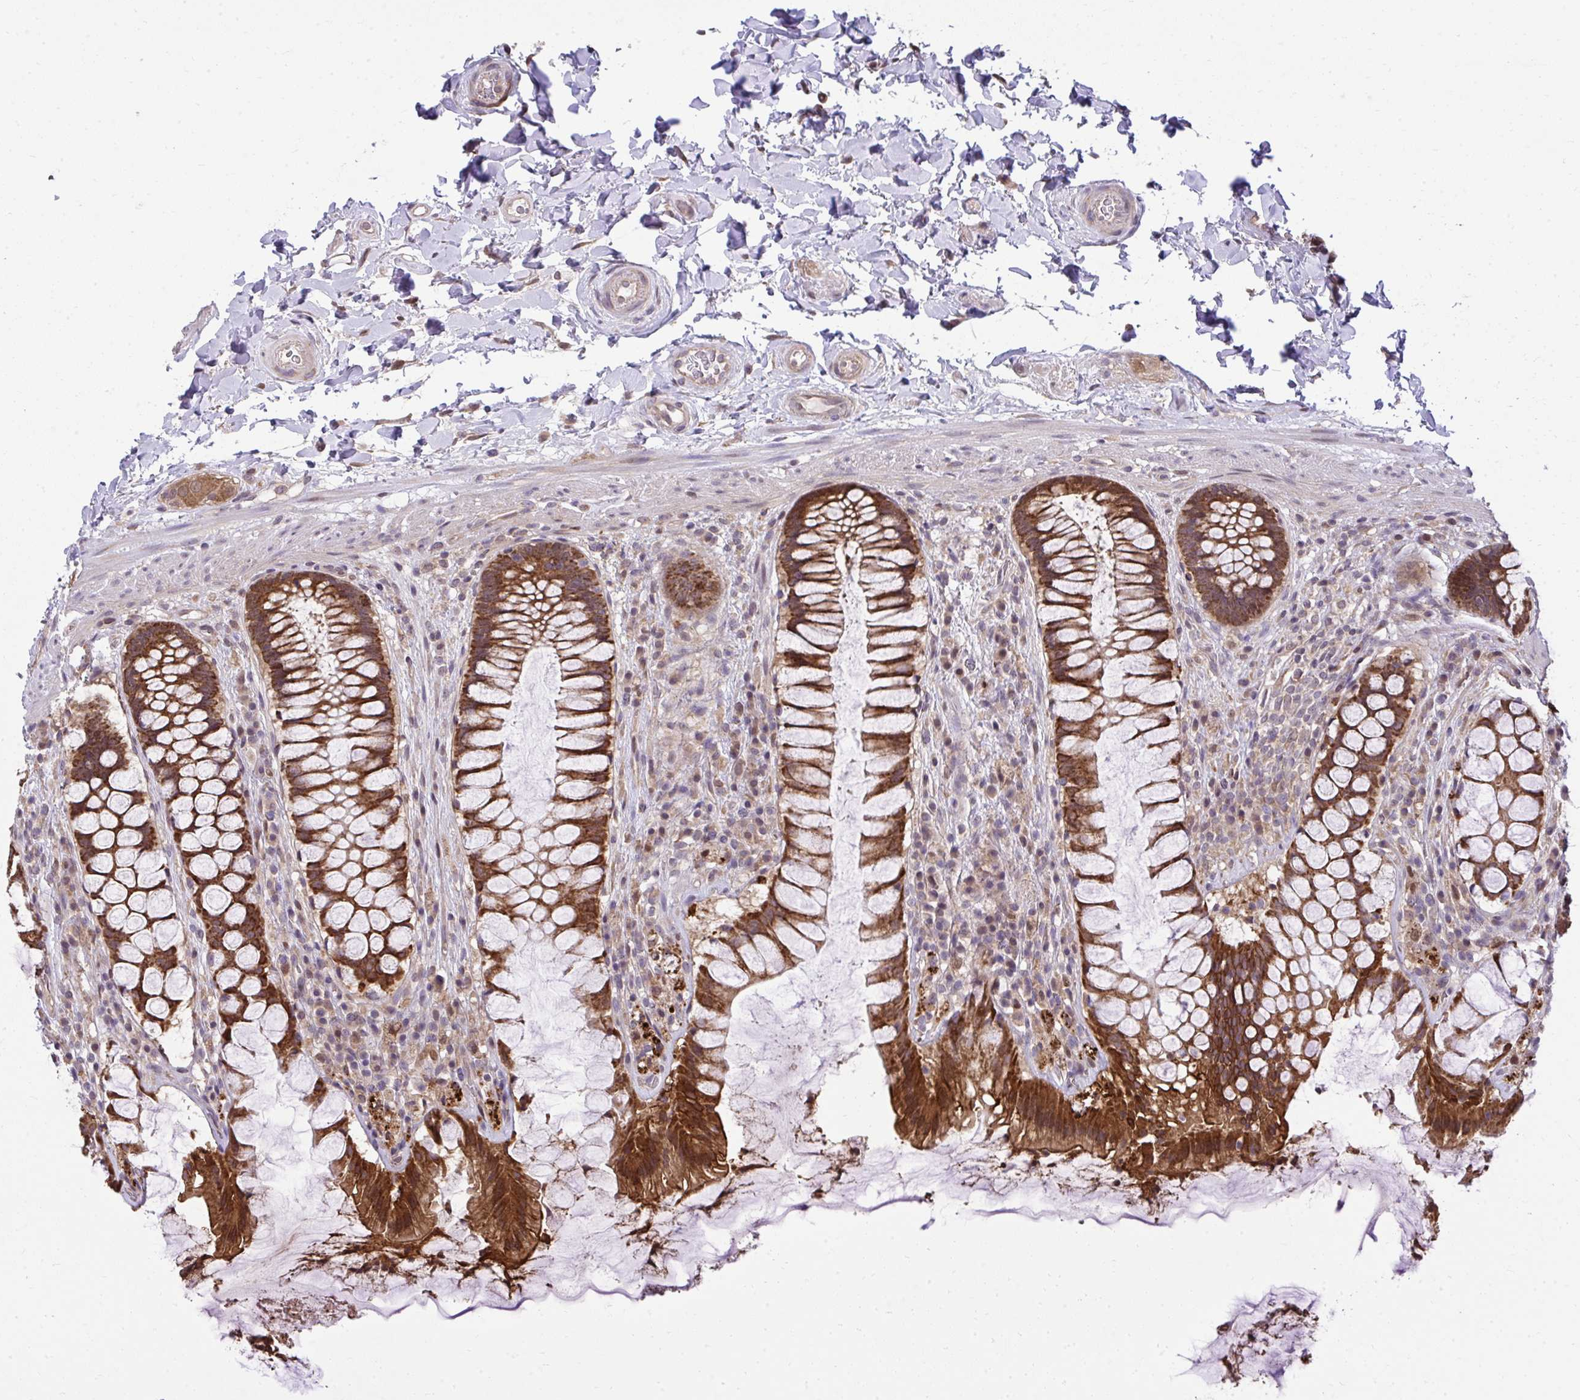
{"staining": {"intensity": "strong", "quantity": ">75%", "location": "cytoplasmic/membranous"}, "tissue": "rectum", "cell_type": "Glandular cells", "image_type": "normal", "snomed": [{"axis": "morphology", "description": "Normal tissue, NOS"}, {"axis": "topography", "description": "Rectum"}], "caption": "Rectum stained for a protein (brown) demonstrates strong cytoplasmic/membranous positive positivity in approximately >75% of glandular cells.", "gene": "RDH14", "patient": {"sex": "female", "age": 58}}